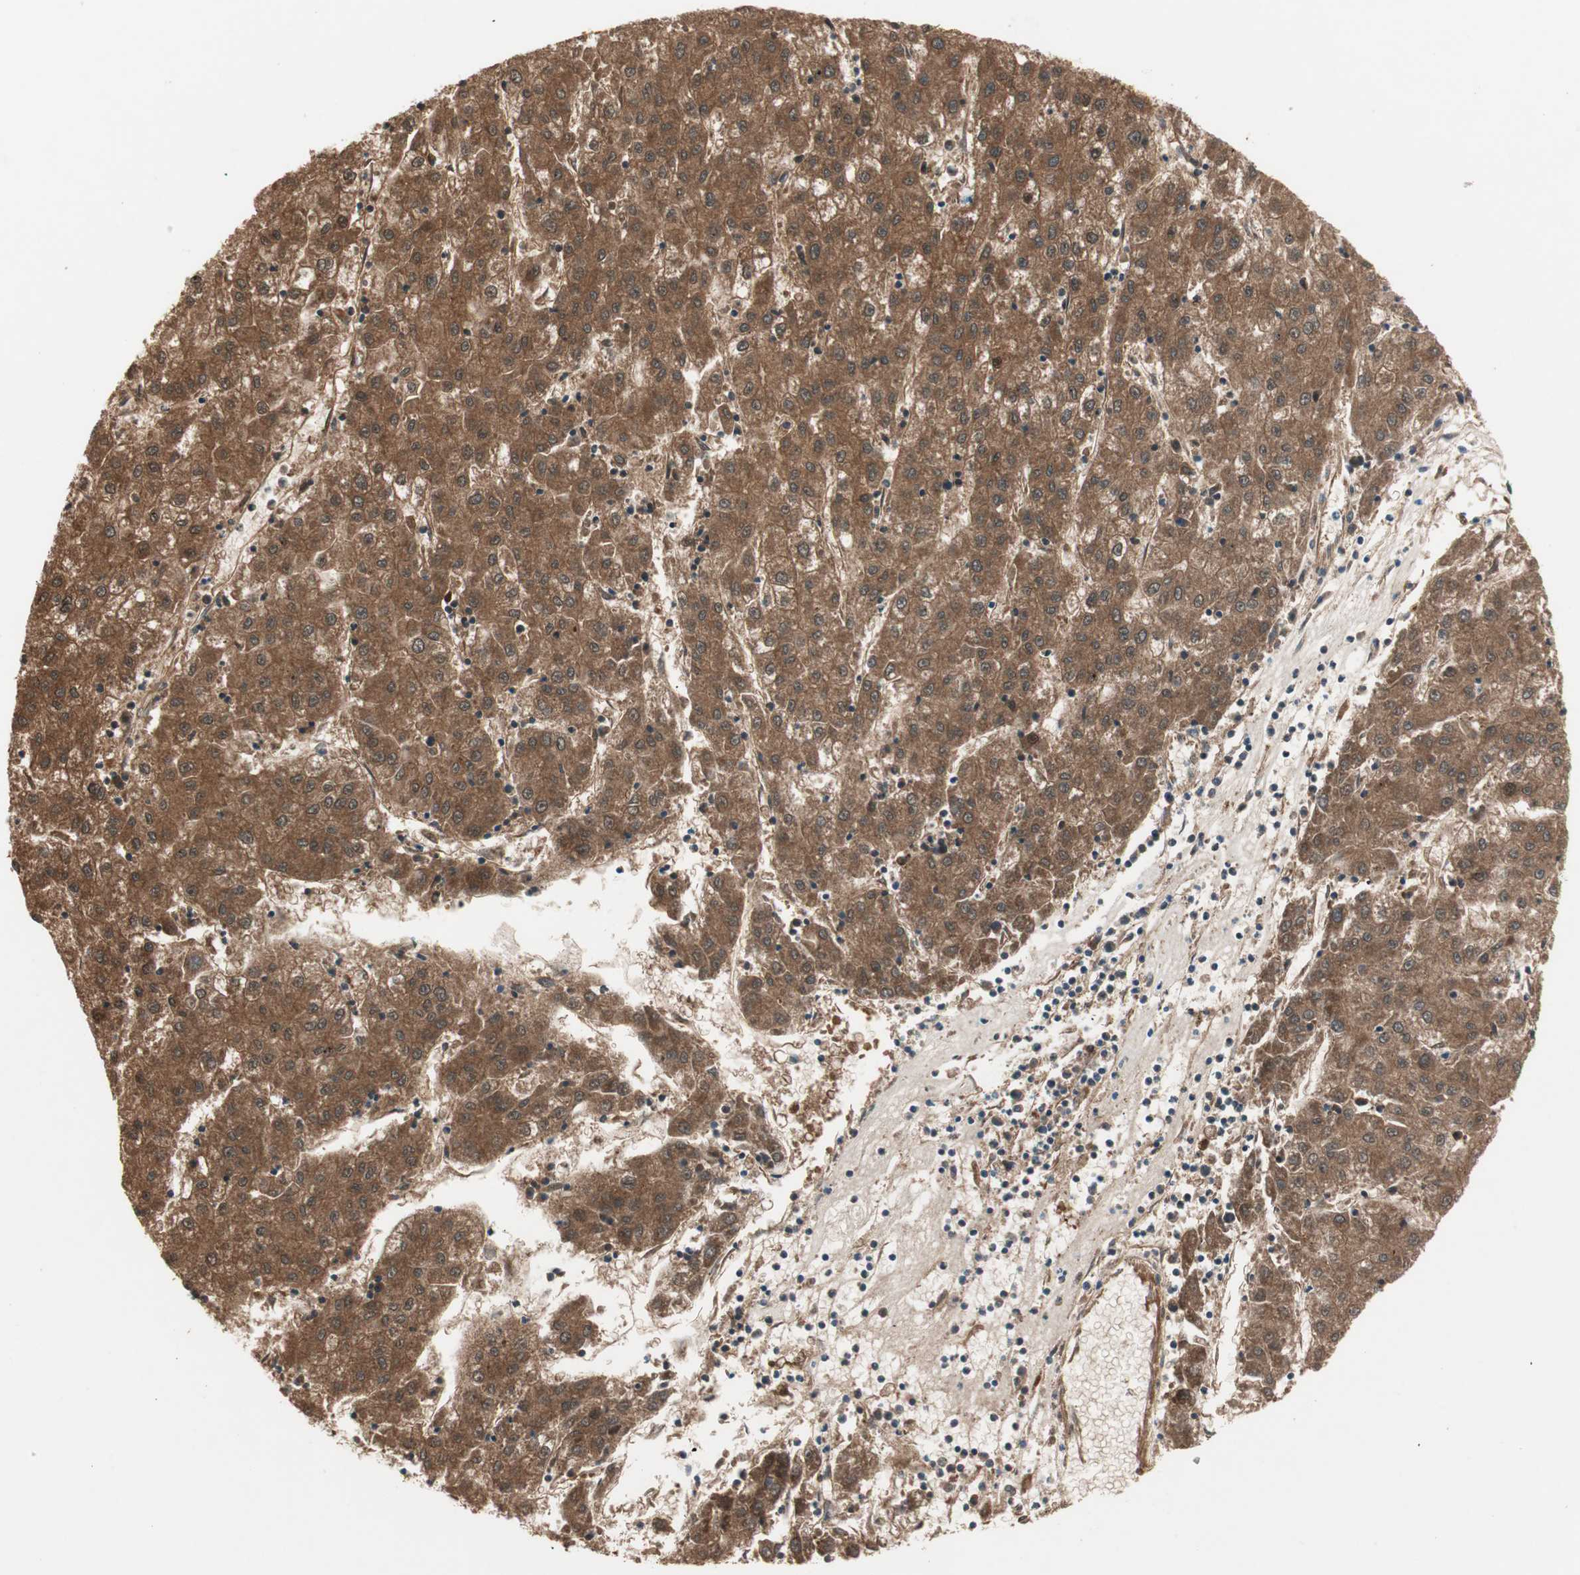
{"staining": {"intensity": "strong", "quantity": ">75%", "location": "cytoplasmic/membranous,nuclear"}, "tissue": "liver cancer", "cell_type": "Tumor cells", "image_type": "cancer", "snomed": [{"axis": "morphology", "description": "Carcinoma, Hepatocellular, NOS"}, {"axis": "topography", "description": "Liver"}], "caption": "A brown stain shows strong cytoplasmic/membranous and nuclear positivity of a protein in liver hepatocellular carcinoma tumor cells. (IHC, brightfield microscopy, high magnification).", "gene": "ZSCAN31", "patient": {"sex": "male", "age": 72}}